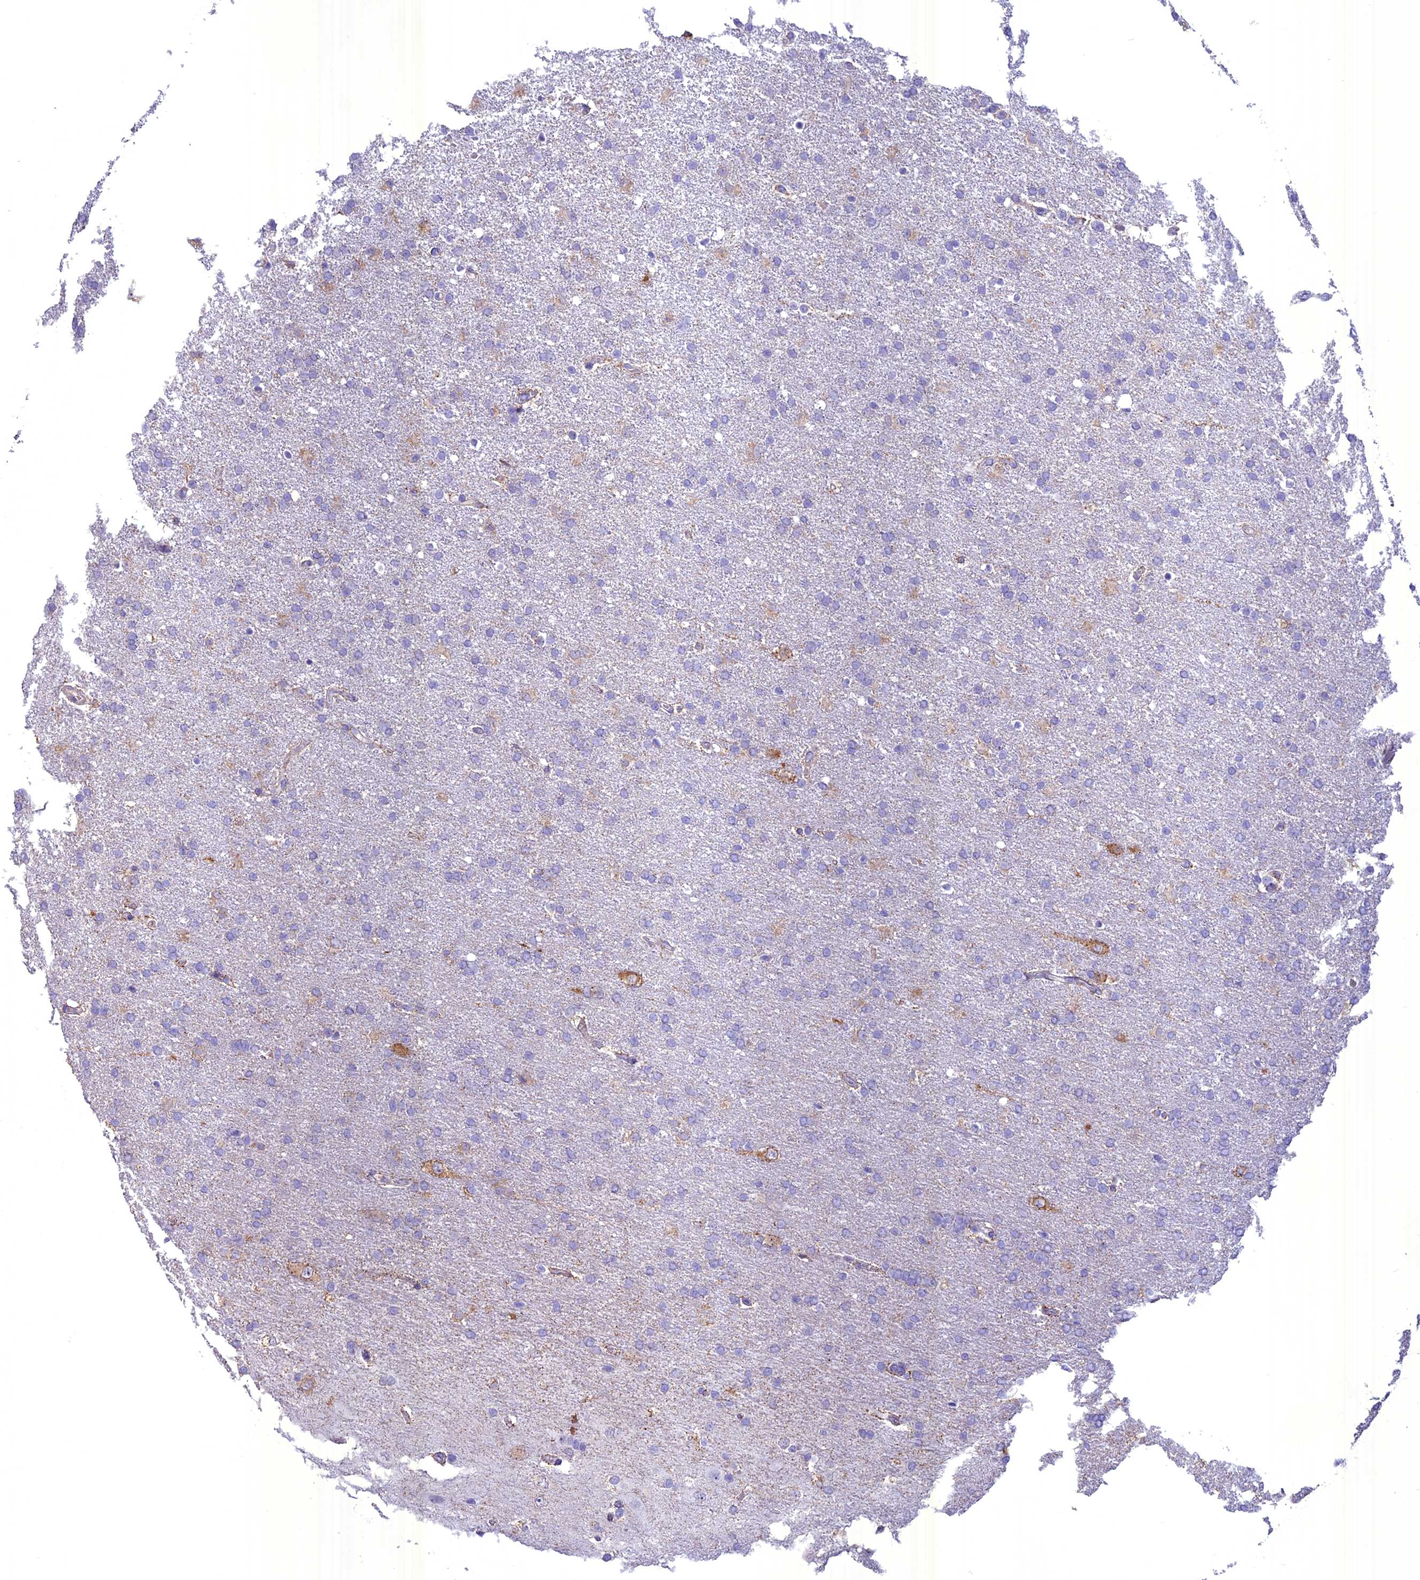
{"staining": {"intensity": "negative", "quantity": "none", "location": "none"}, "tissue": "glioma", "cell_type": "Tumor cells", "image_type": "cancer", "snomed": [{"axis": "morphology", "description": "Glioma, malignant, High grade"}, {"axis": "topography", "description": "Brain"}], "caption": "Human glioma stained for a protein using immunohistochemistry displays no staining in tumor cells.", "gene": "SPHKAP", "patient": {"sex": "male", "age": 72}}